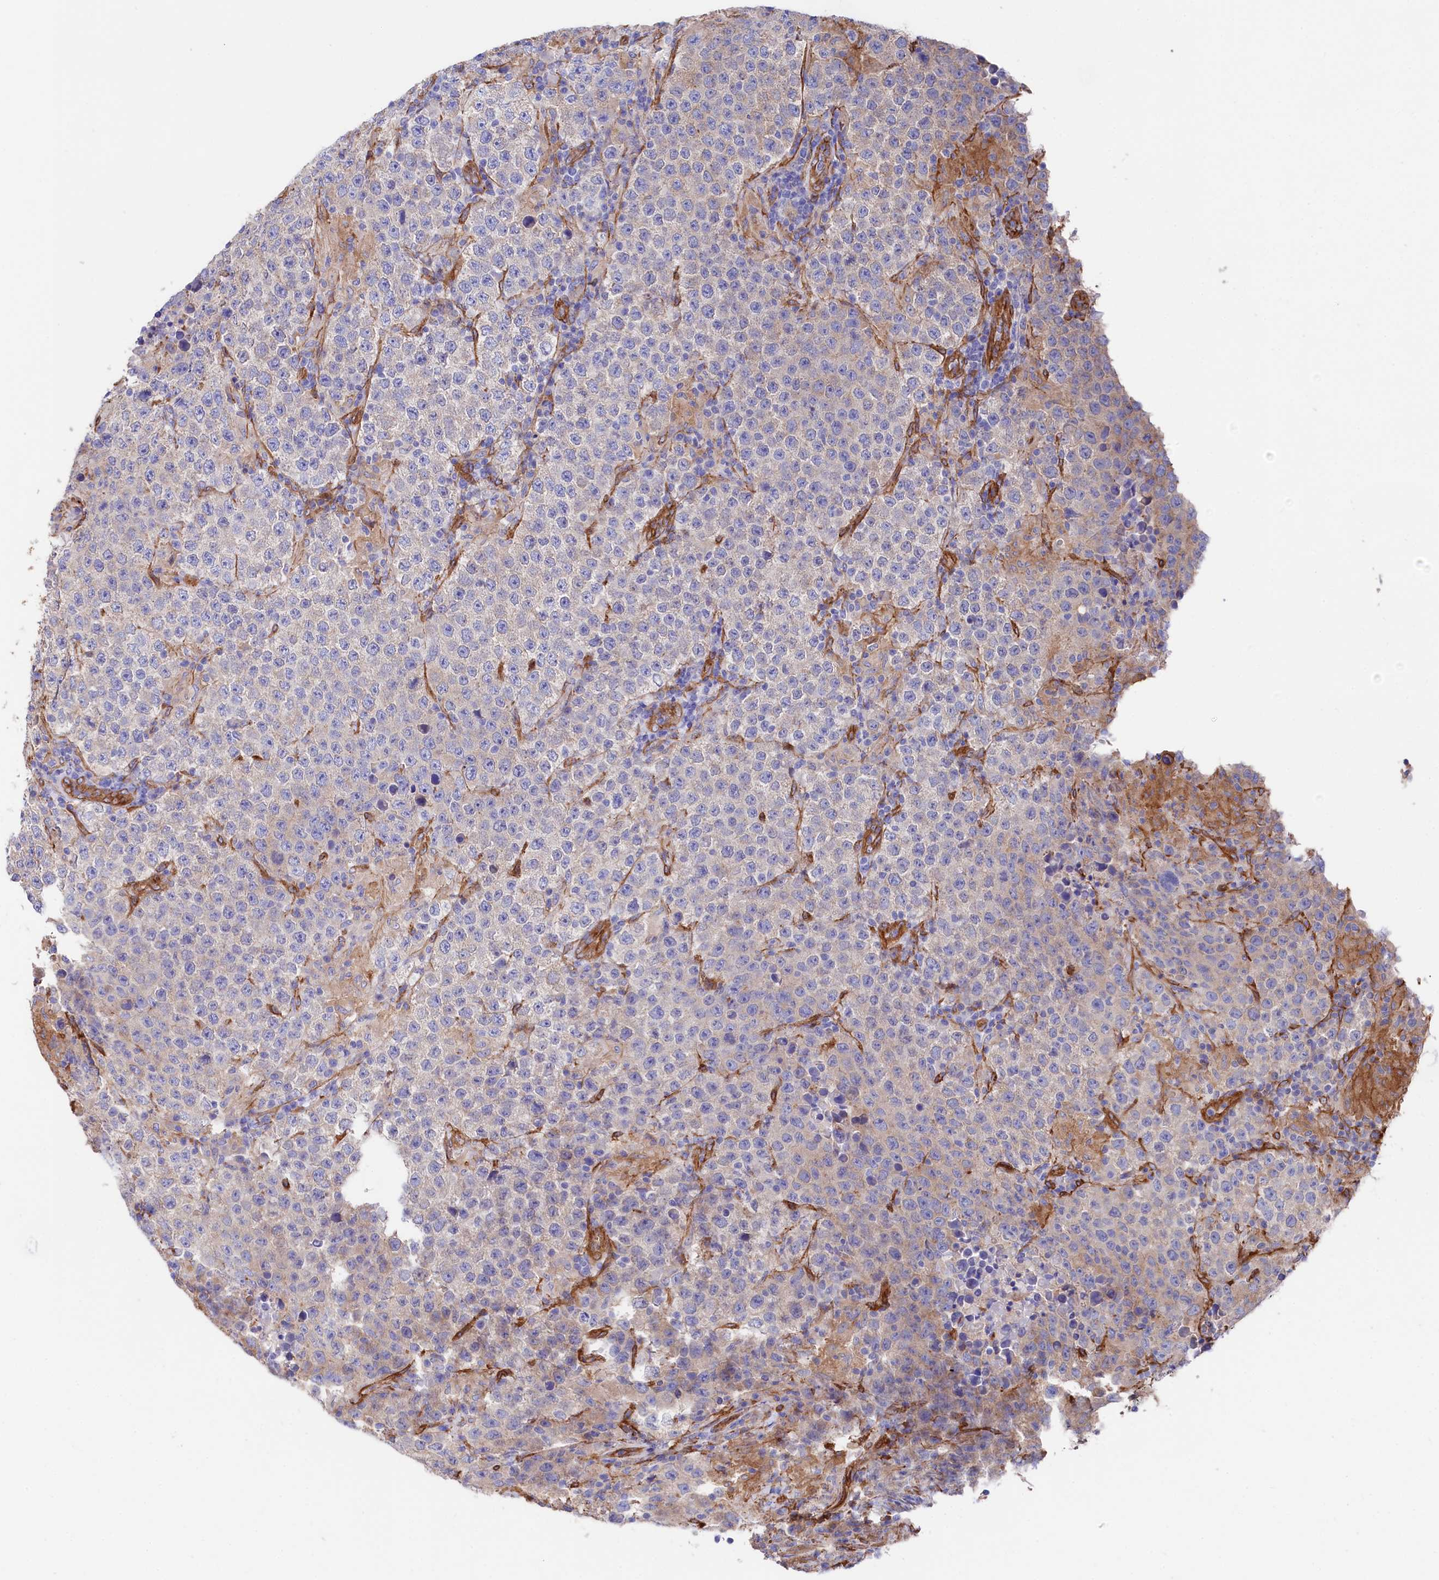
{"staining": {"intensity": "negative", "quantity": "none", "location": "none"}, "tissue": "testis cancer", "cell_type": "Tumor cells", "image_type": "cancer", "snomed": [{"axis": "morphology", "description": "Normal tissue, NOS"}, {"axis": "morphology", "description": "Urothelial carcinoma, High grade"}, {"axis": "morphology", "description": "Seminoma, NOS"}, {"axis": "morphology", "description": "Carcinoma, Embryonal, NOS"}, {"axis": "topography", "description": "Urinary bladder"}, {"axis": "topography", "description": "Testis"}], "caption": "This is an immunohistochemistry micrograph of human embryonal carcinoma (testis). There is no expression in tumor cells.", "gene": "TNKS1BP1", "patient": {"sex": "male", "age": 41}}